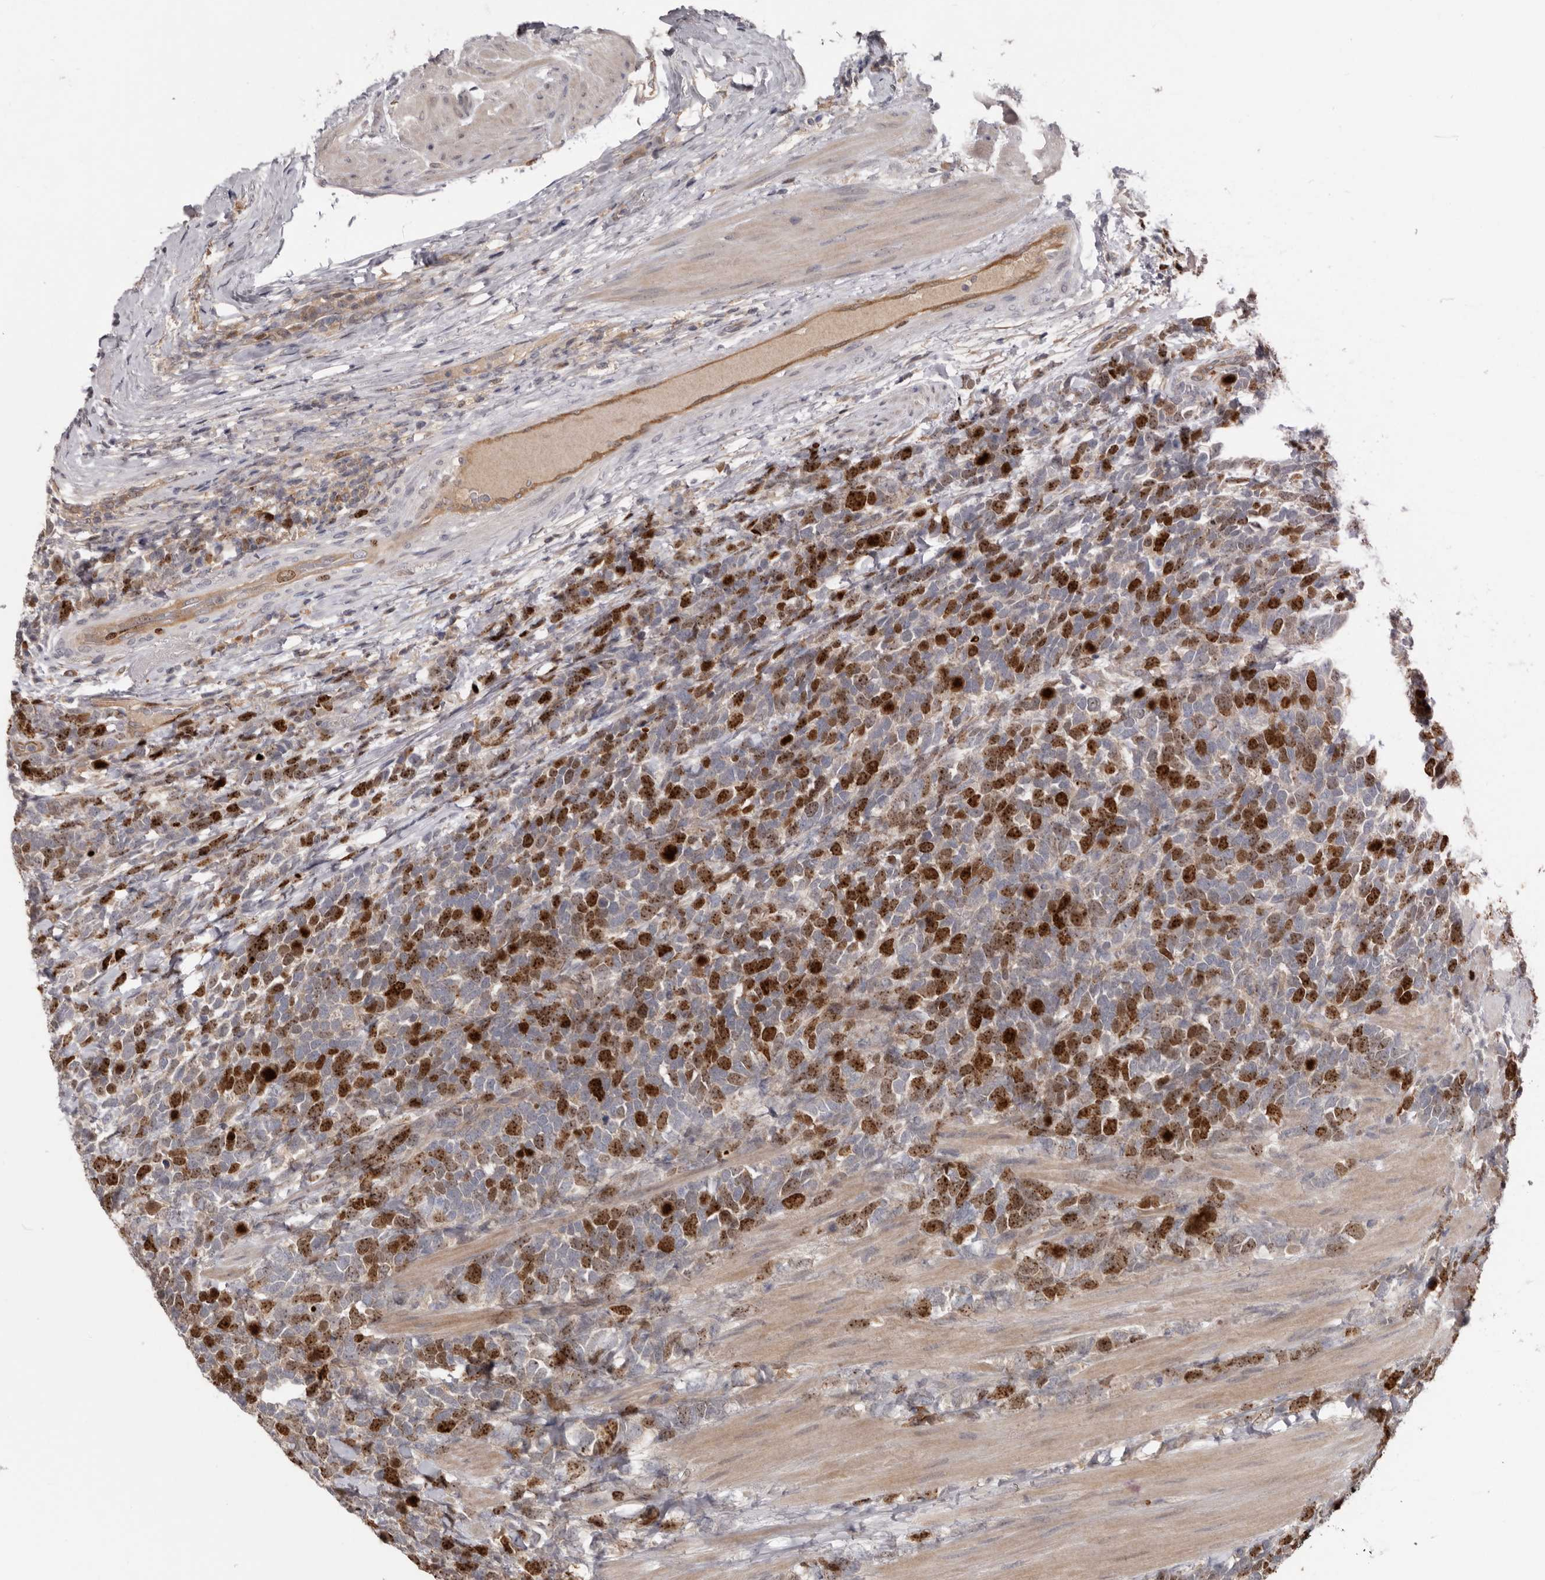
{"staining": {"intensity": "strong", "quantity": "25%-75%", "location": "nuclear"}, "tissue": "urothelial cancer", "cell_type": "Tumor cells", "image_type": "cancer", "snomed": [{"axis": "morphology", "description": "Urothelial carcinoma, High grade"}, {"axis": "topography", "description": "Urinary bladder"}], "caption": "Brown immunohistochemical staining in human urothelial carcinoma (high-grade) shows strong nuclear positivity in about 25%-75% of tumor cells.", "gene": "CDCA8", "patient": {"sex": "female", "age": 82}}